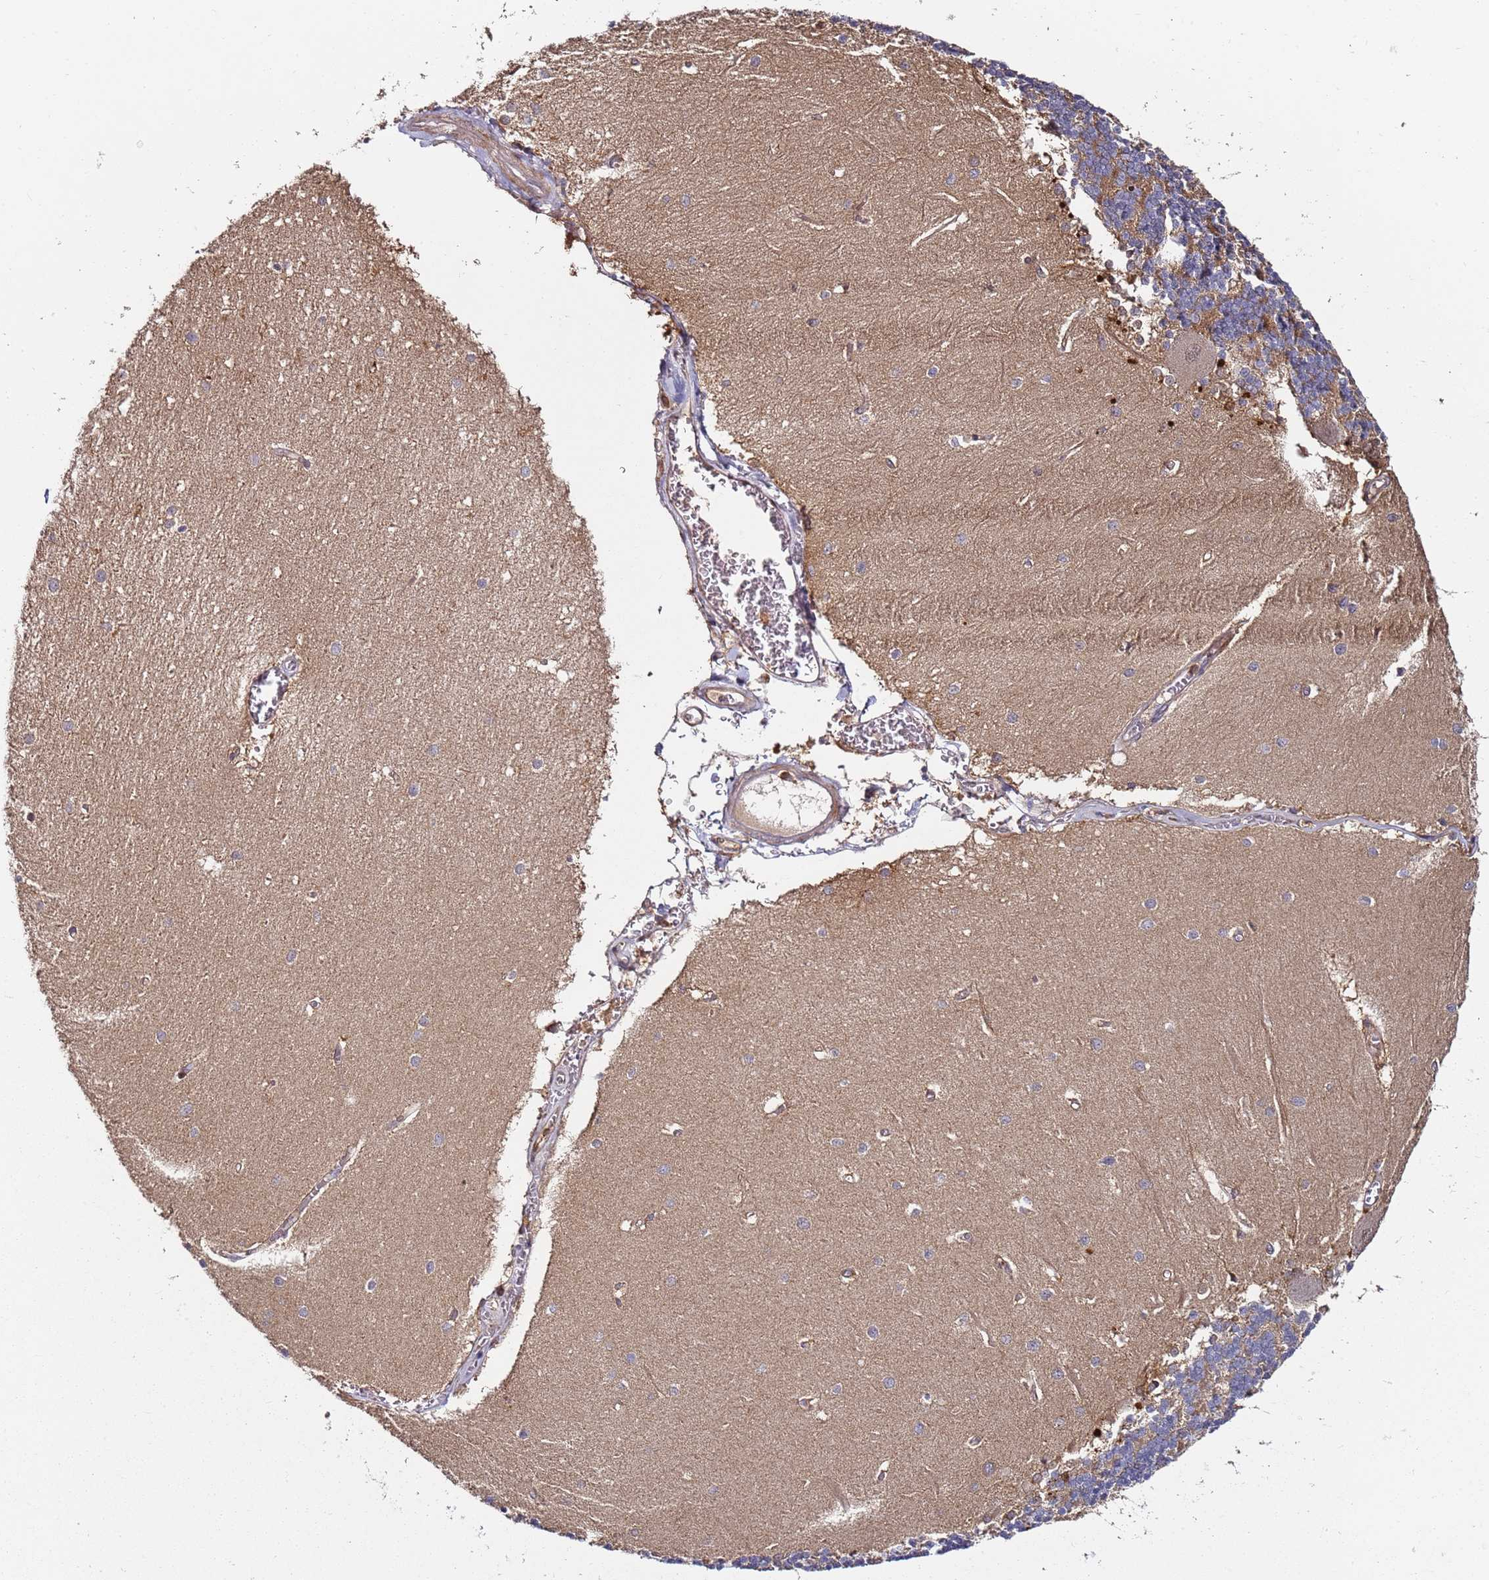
{"staining": {"intensity": "moderate", "quantity": "<25%", "location": "cytoplasmic/membranous"}, "tissue": "cerebellum", "cell_type": "Cells in granular layer", "image_type": "normal", "snomed": [{"axis": "morphology", "description": "Normal tissue, NOS"}, {"axis": "topography", "description": "Cerebellum"}], "caption": "Immunohistochemistry micrograph of normal cerebellum: human cerebellum stained using immunohistochemistry shows low levels of moderate protein expression localized specifically in the cytoplasmic/membranous of cells in granular layer, appearing as a cytoplasmic/membranous brown color.", "gene": "PRMT7", "patient": {"sex": "male", "age": 37}}